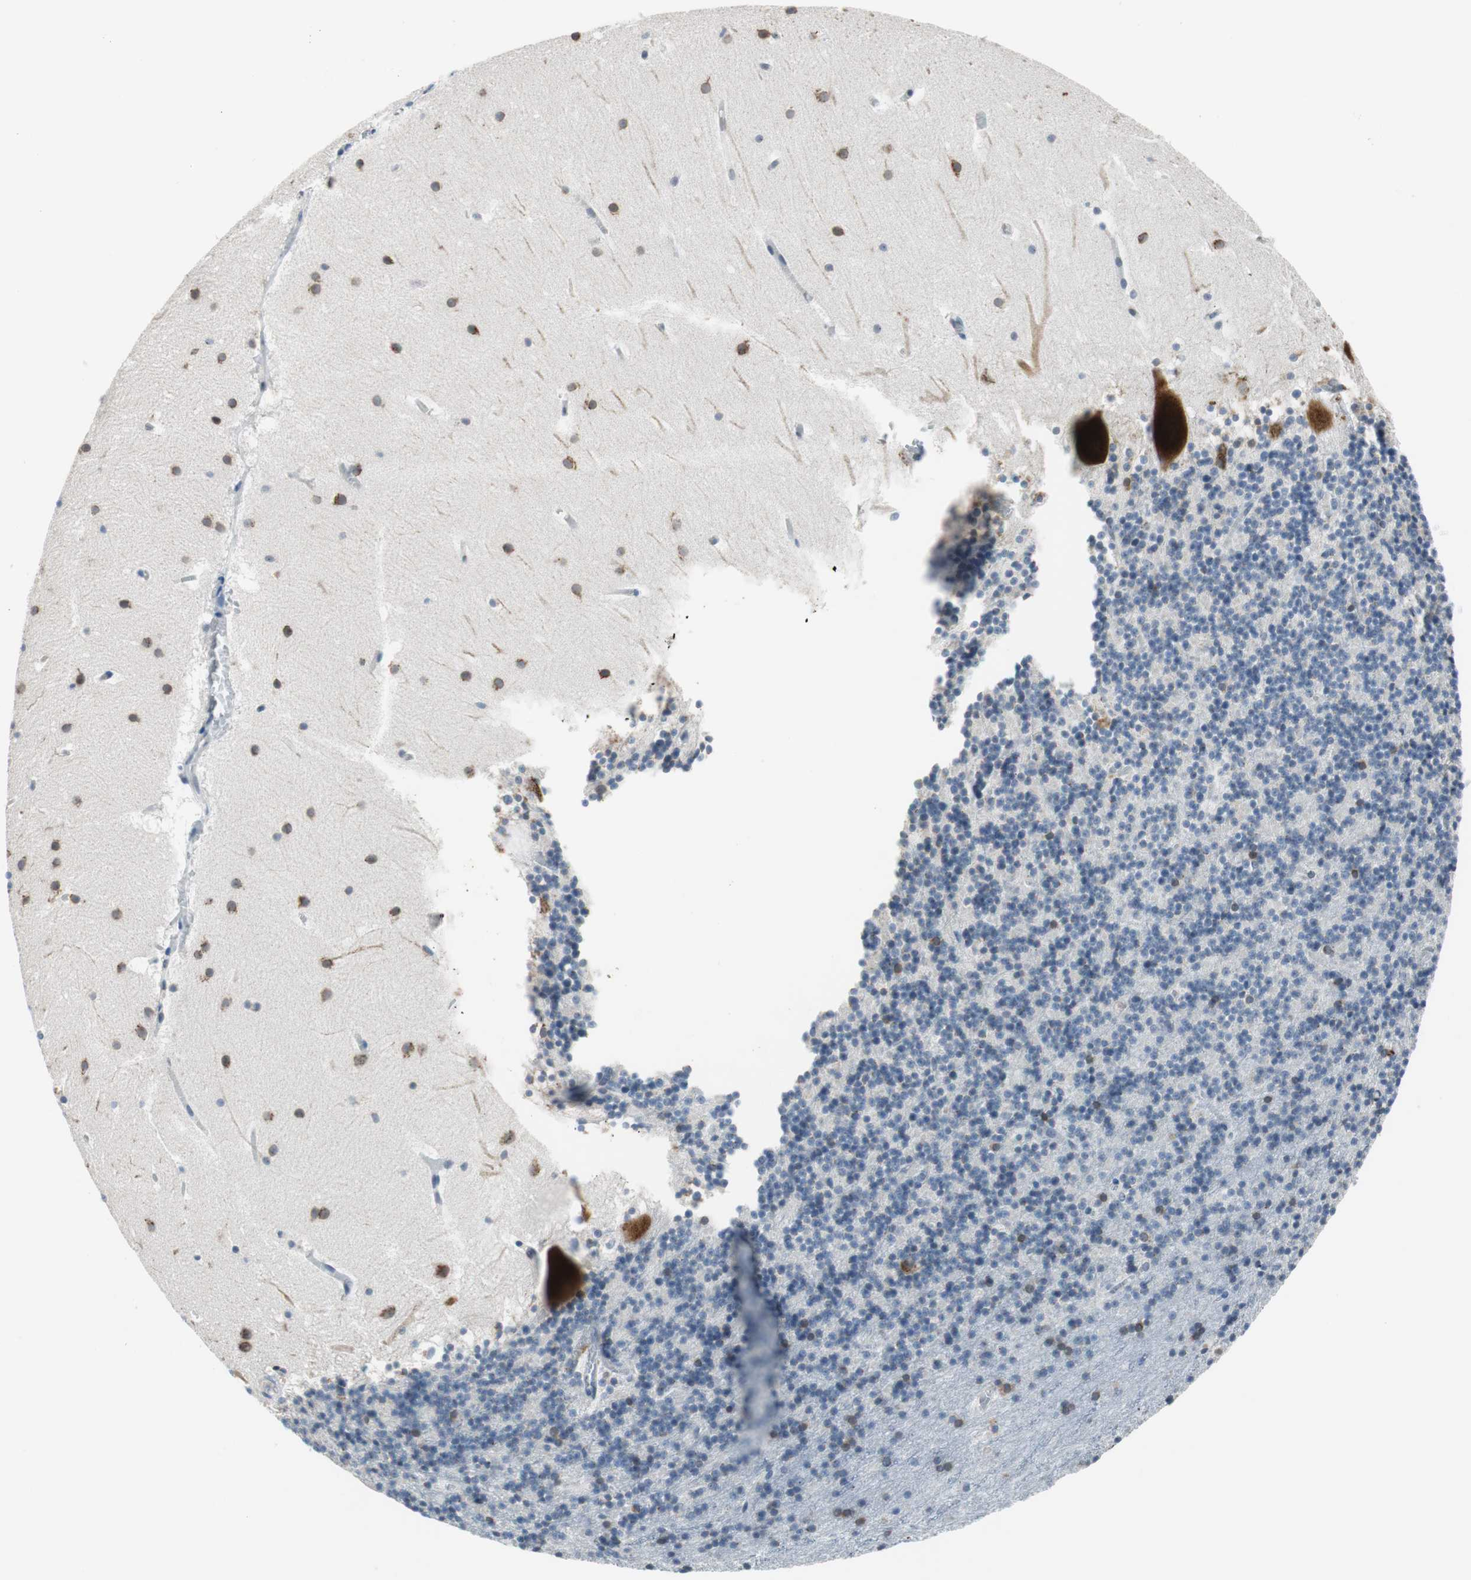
{"staining": {"intensity": "moderate", "quantity": "<25%", "location": "cytoplasmic/membranous"}, "tissue": "cerebellum", "cell_type": "Cells in granular layer", "image_type": "normal", "snomed": [{"axis": "morphology", "description": "Normal tissue, NOS"}, {"axis": "topography", "description": "Cerebellum"}], "caption": "DAB immunohistochemical staining of benign cerebellum demonstrates moderate cytoplasmic/membranous protein expression in about <25% of cells in granular layer. The staining is performed using DAB brown chromogen to label protein expression. The nuclei are counter-stained blue using hematoxylin.", "gene": "TMED7", "patient": {"sex": "male", "age": 45}}